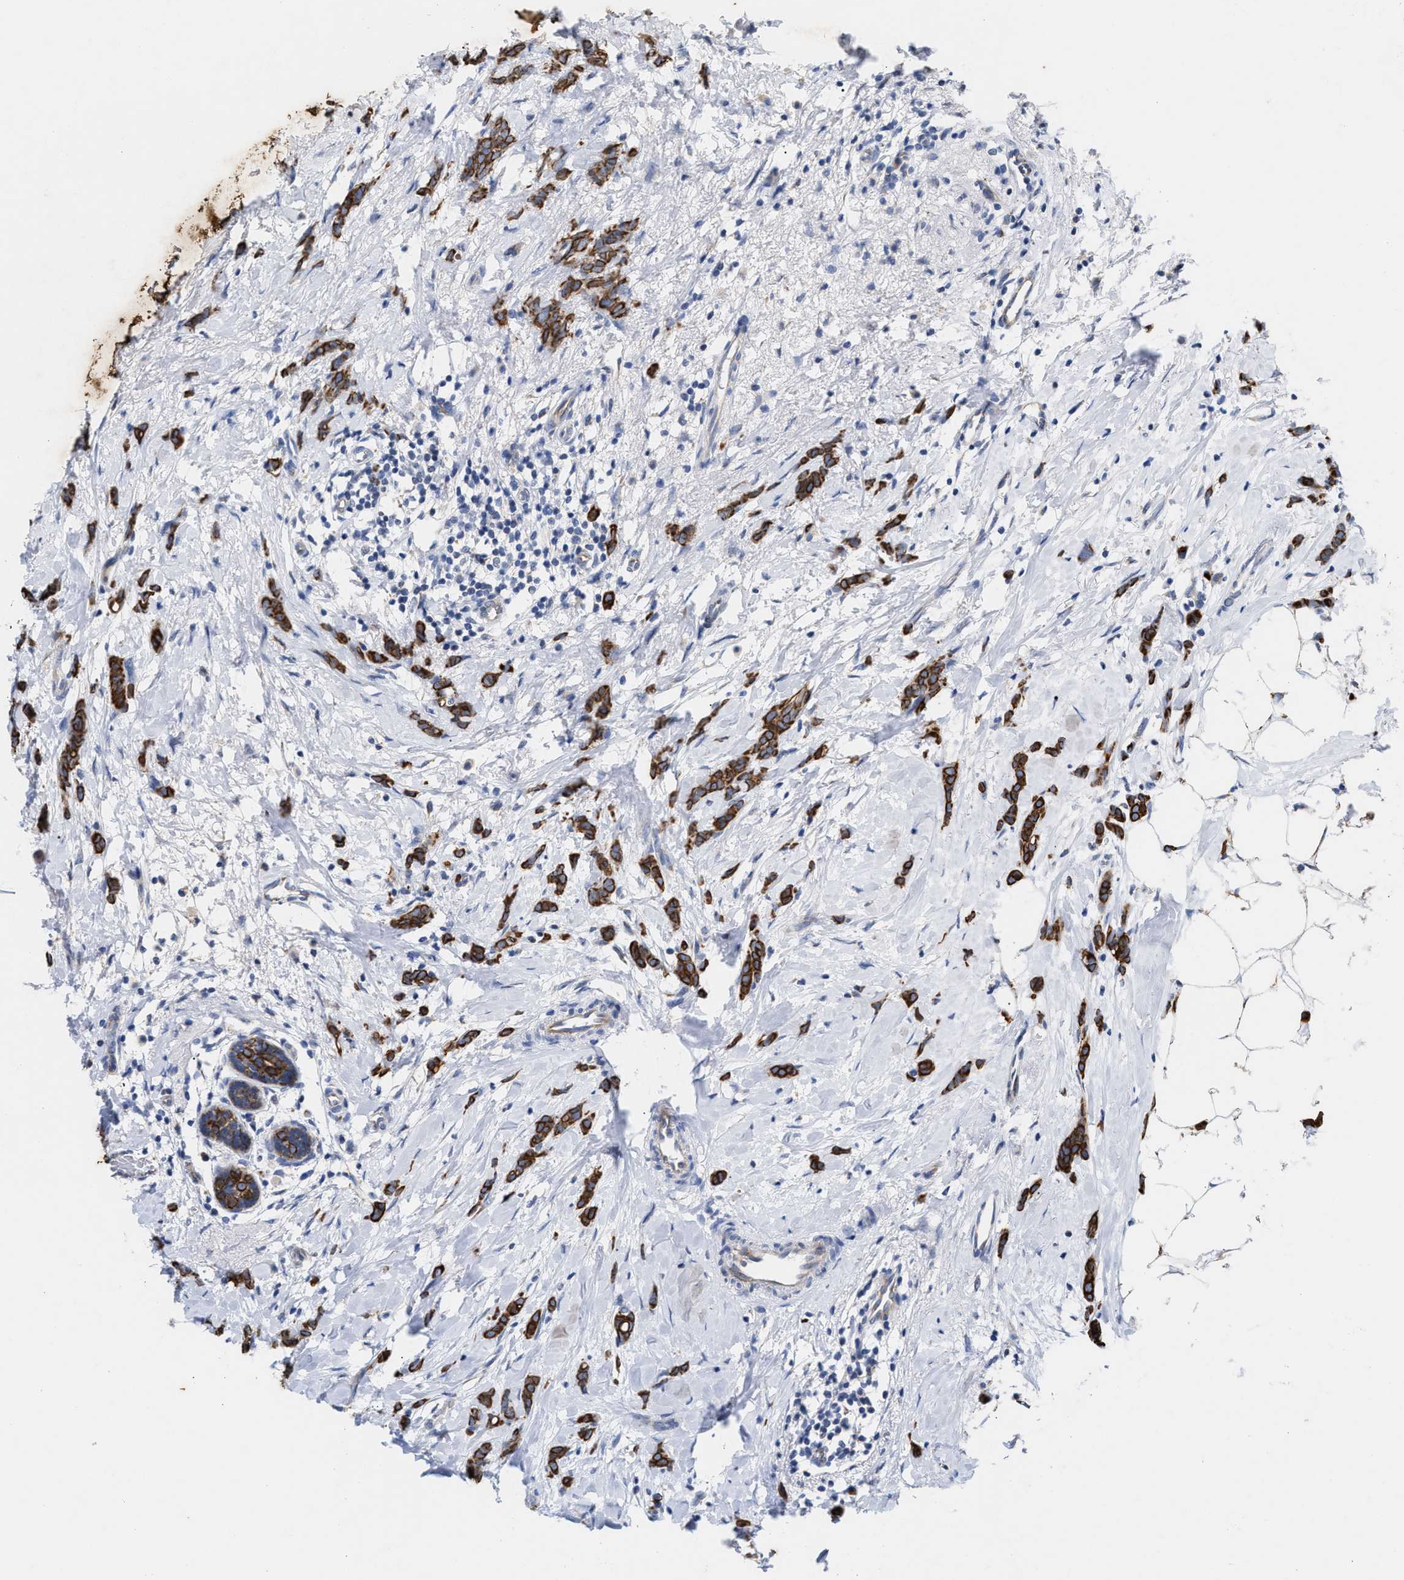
{"staining": {"intensity": "strong", "quantity": ">75%", "location": "cytoplasmic/membranous"}, "tissue": "breast cancer", "cell_type": "Tumor cells", "image_type": "cancer", "snomed": [{"axis": "morphology", "description": "Lobular carcinoma, in situ"}, {"axis": "morphology", "description": "Lobular carcinoma"}, {"axis": "topography", "description": "Breast"}], "caption": "Protein expression analysis of human breast cancer reveals strong cytoplasmic/membranous positivity in about >75% of tumor cells.", "gene": "JAG1", "patient": {"sex": "female", "age": 41}}